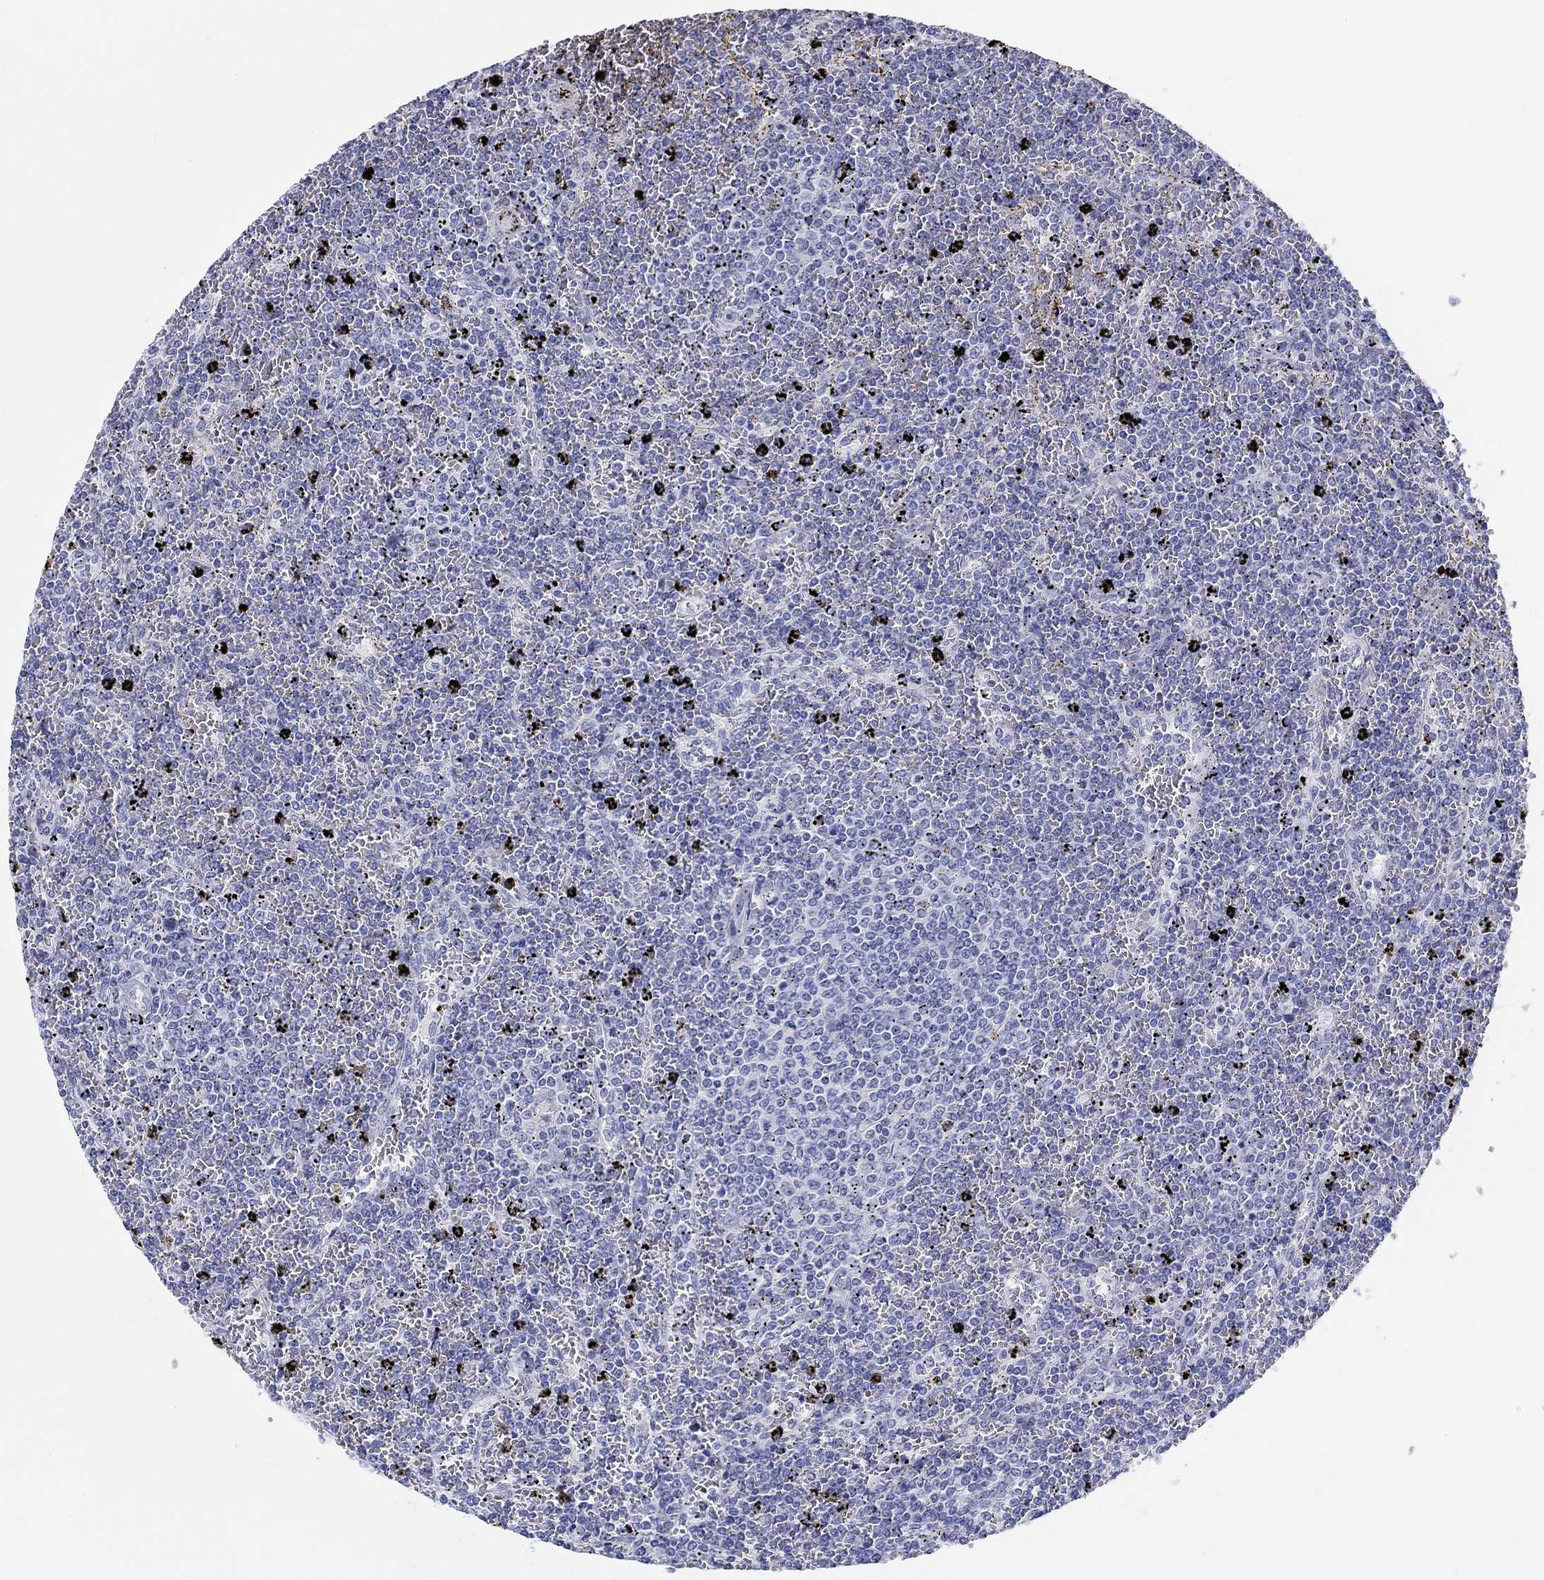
{"staining": {"intensity": "negative", "quantity": "none", "location": "none"}, "tissue": "lymphoma", "cell_type": "Tumor cells", "image_type": "cancer", "snomed": [{"axis": "morphology", "description": "Malignant lymphoma, non-Hodgkin's type, Low grade"}, {"axis": "topography", "description": "Spleen"}], "caption": "The IHC image has no significant positivity in tumor cells of lymphoma tissue.", "gene": "LAMP5", "patient": {"sex": "female", "age": 77}}